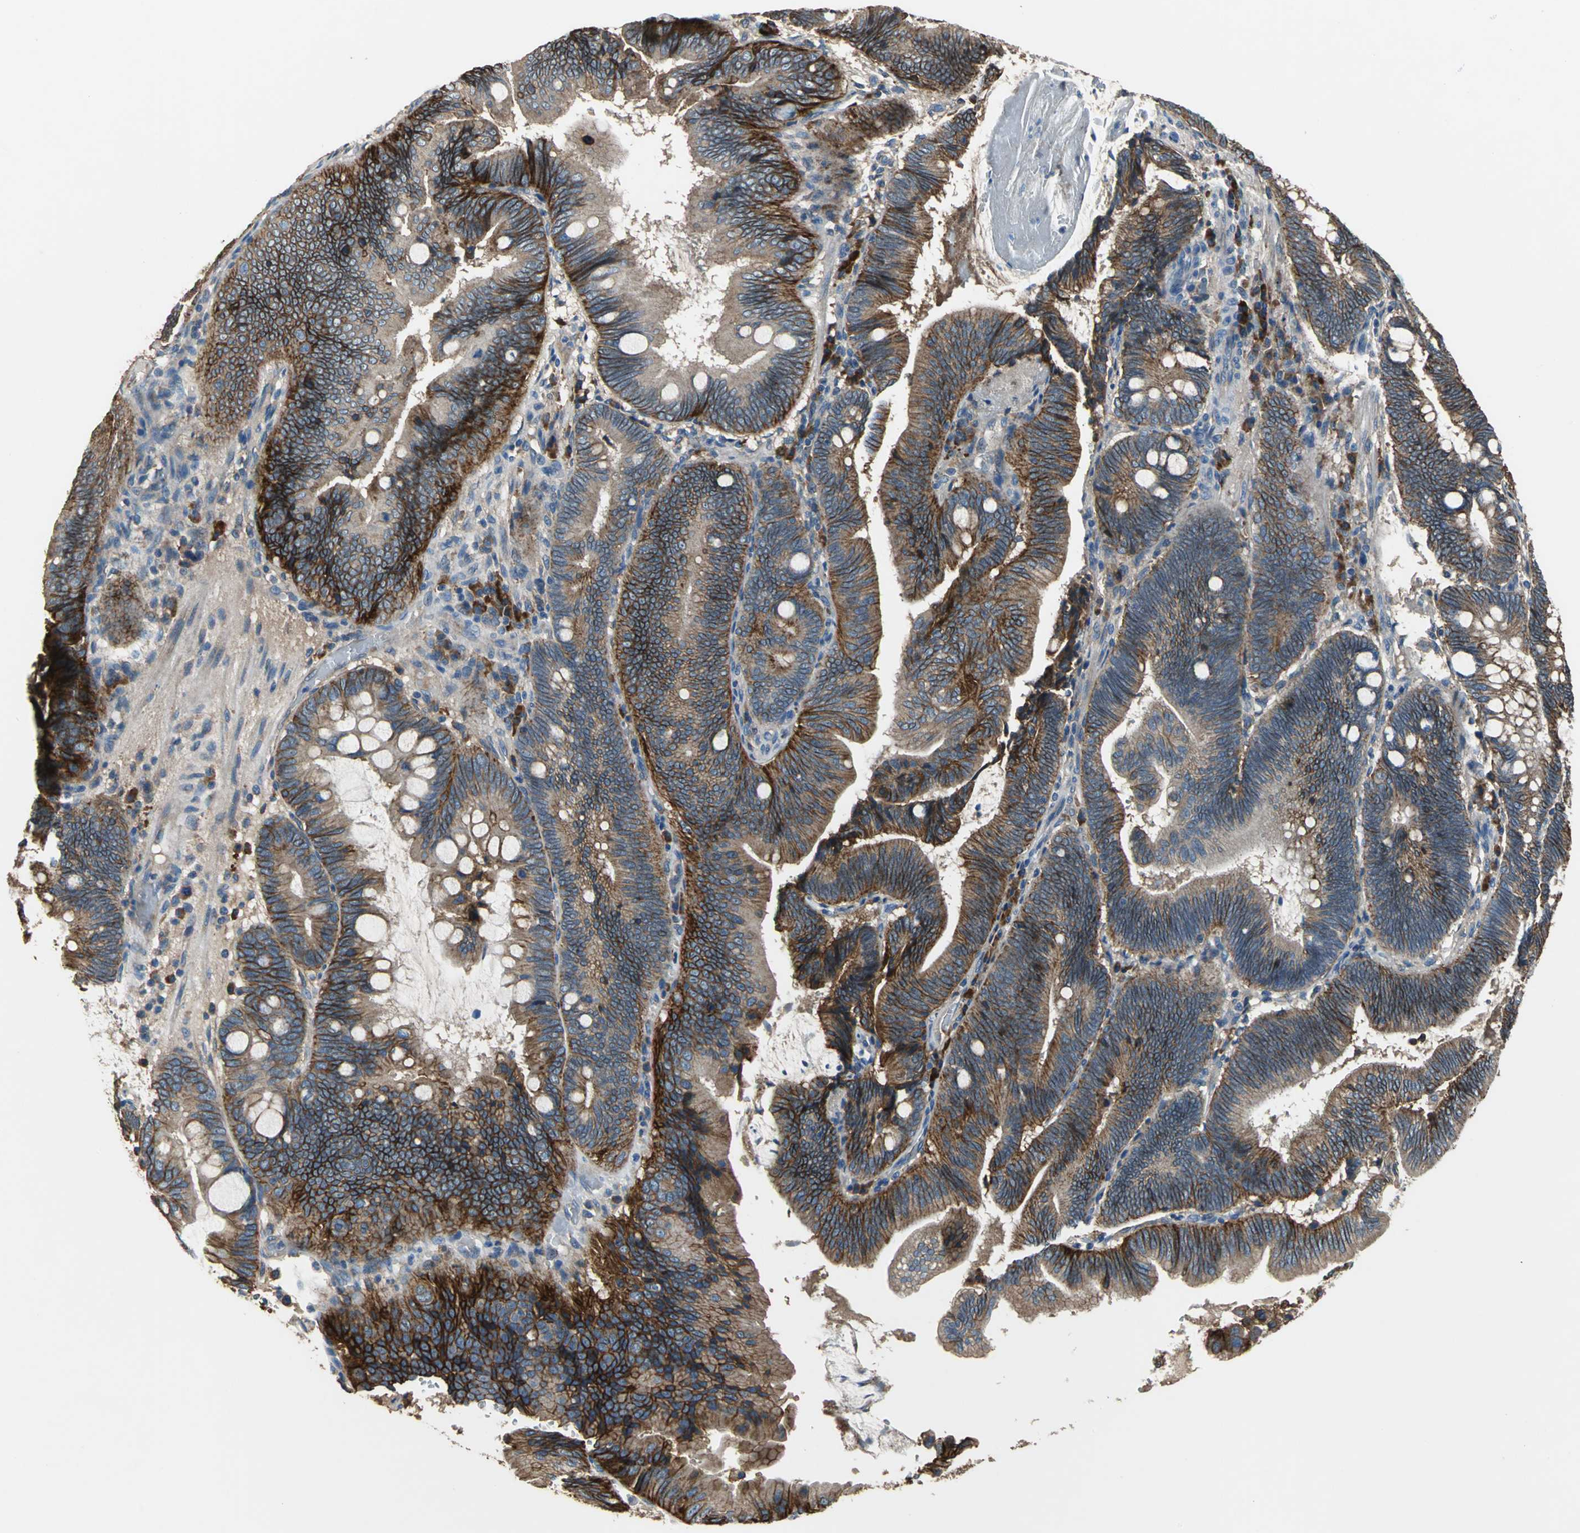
{"staining": {"intensity": "strong", "quantity": ">75%", "location": "cytoplasmic/membranous"}, "tissue": "pancreatic cancer", "cell_type": "Tumor cells", "image_type": "cancer", "snomed": [{"axis": "morphology", "description": "Adenocarcinoma, NOS"}, {"axis": "topography", "description": "Pancreas"}], "caption": "An image showing strong cytoplasmic/membranous staining in about >75% of tumor cells in pancreatic cancer, as visualized by brown immunohistochemical staining.", "gene": "HEPH", "patient": {"sex": "male", "age": 82}}